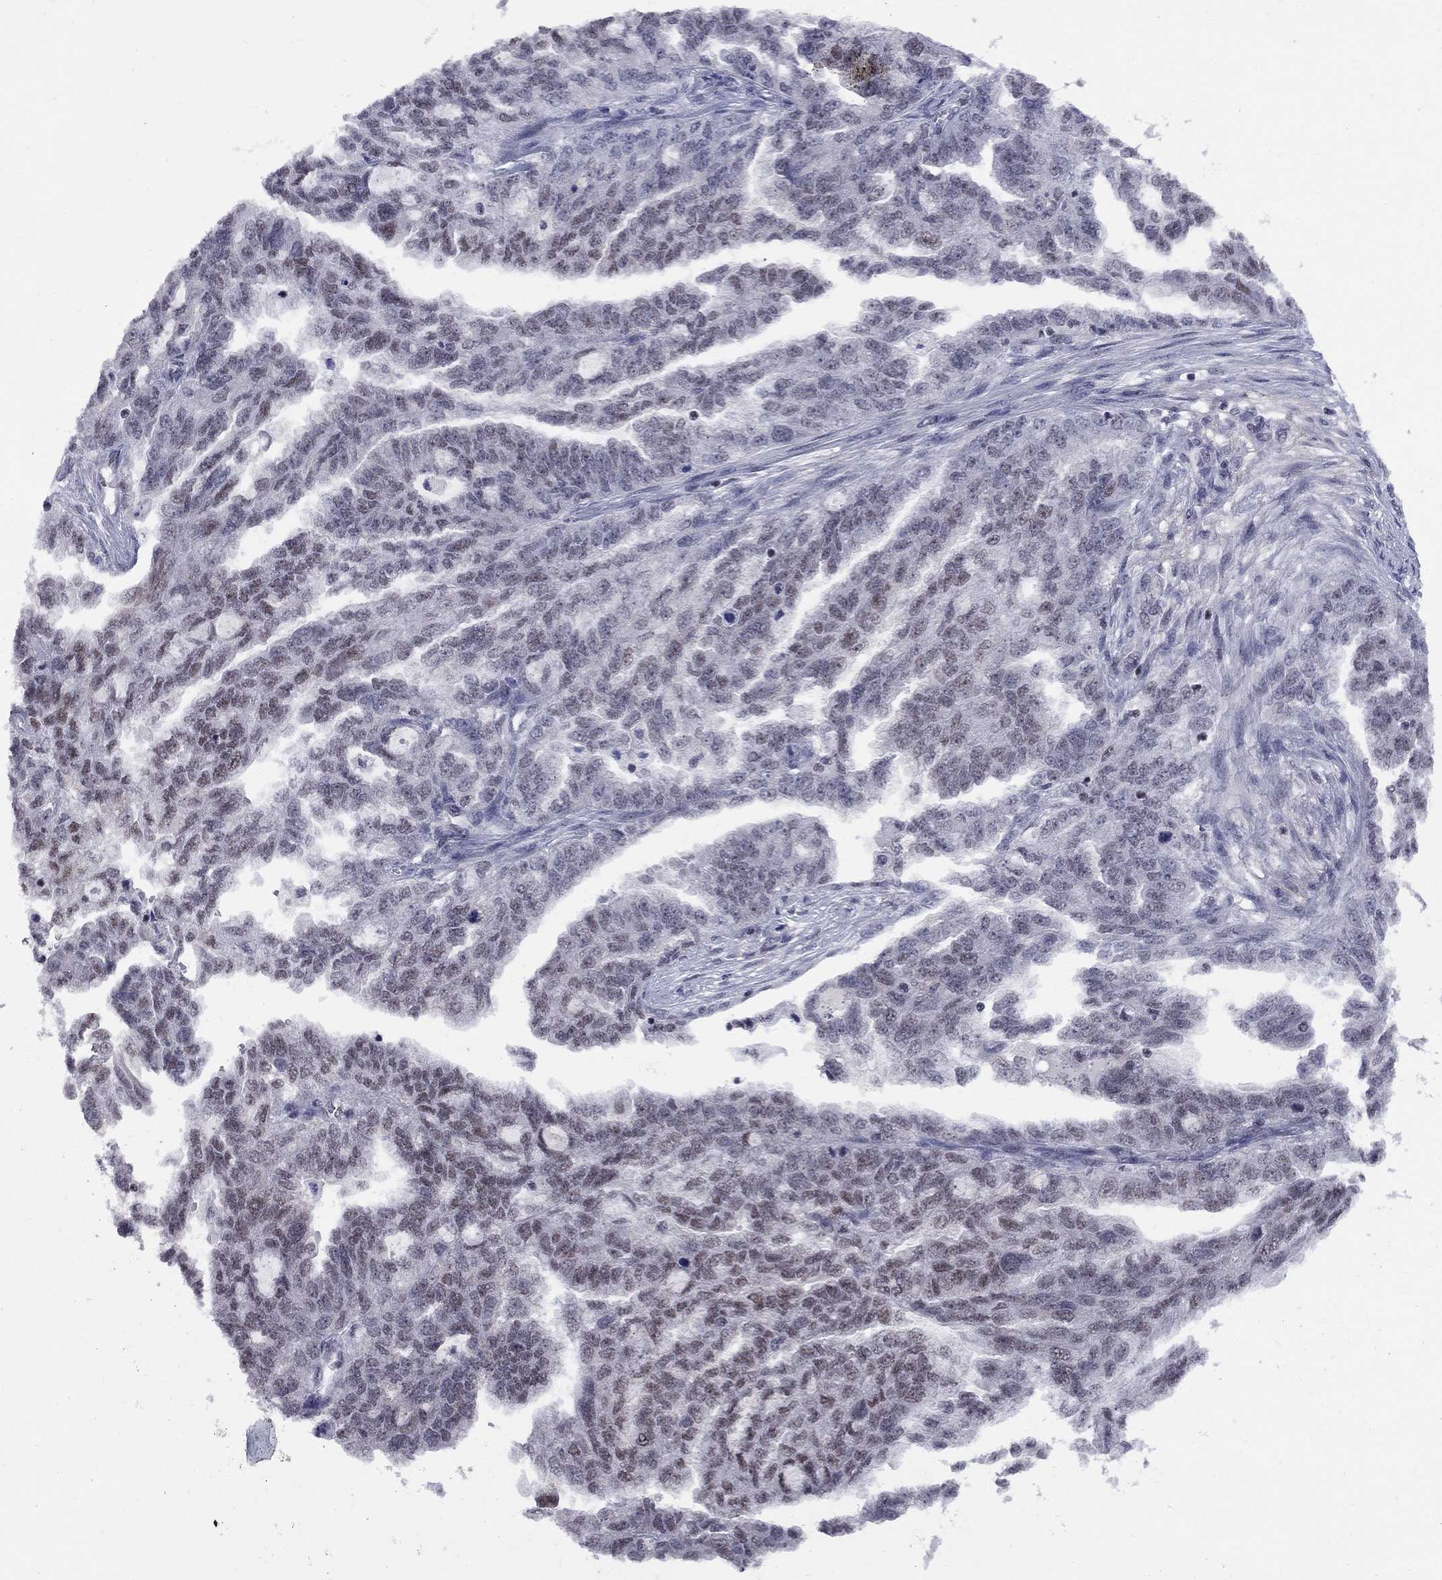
{"staining": {"intensity": "moderate", "quantity": "<25%", "location": "nuclear"}, "tissue": "ovarian cancer", "cell_type": "Tumor cells", "image_type": "cancer", "snomed": [{"axis": "morphology", "description": "Cystadenocarcinoma, serous, NOS"}, {"axis": "topography", "description": "Ovary"}], "caption": "Ovarian cancer stained with DAB (3,3'-diaminobenzidine) immunohistochemistry (IHC) displays low levels of moderate nuclear positivity in about <25% of tumor cells. The staining is performed using DAB (3,3'-diaminobenzidine) brown chromogen to label protein expression. The nuclei are counter-stained blue using hematoxylin.", "gene": "TAF9", "patient": {"sex": "female", "age": 51}}